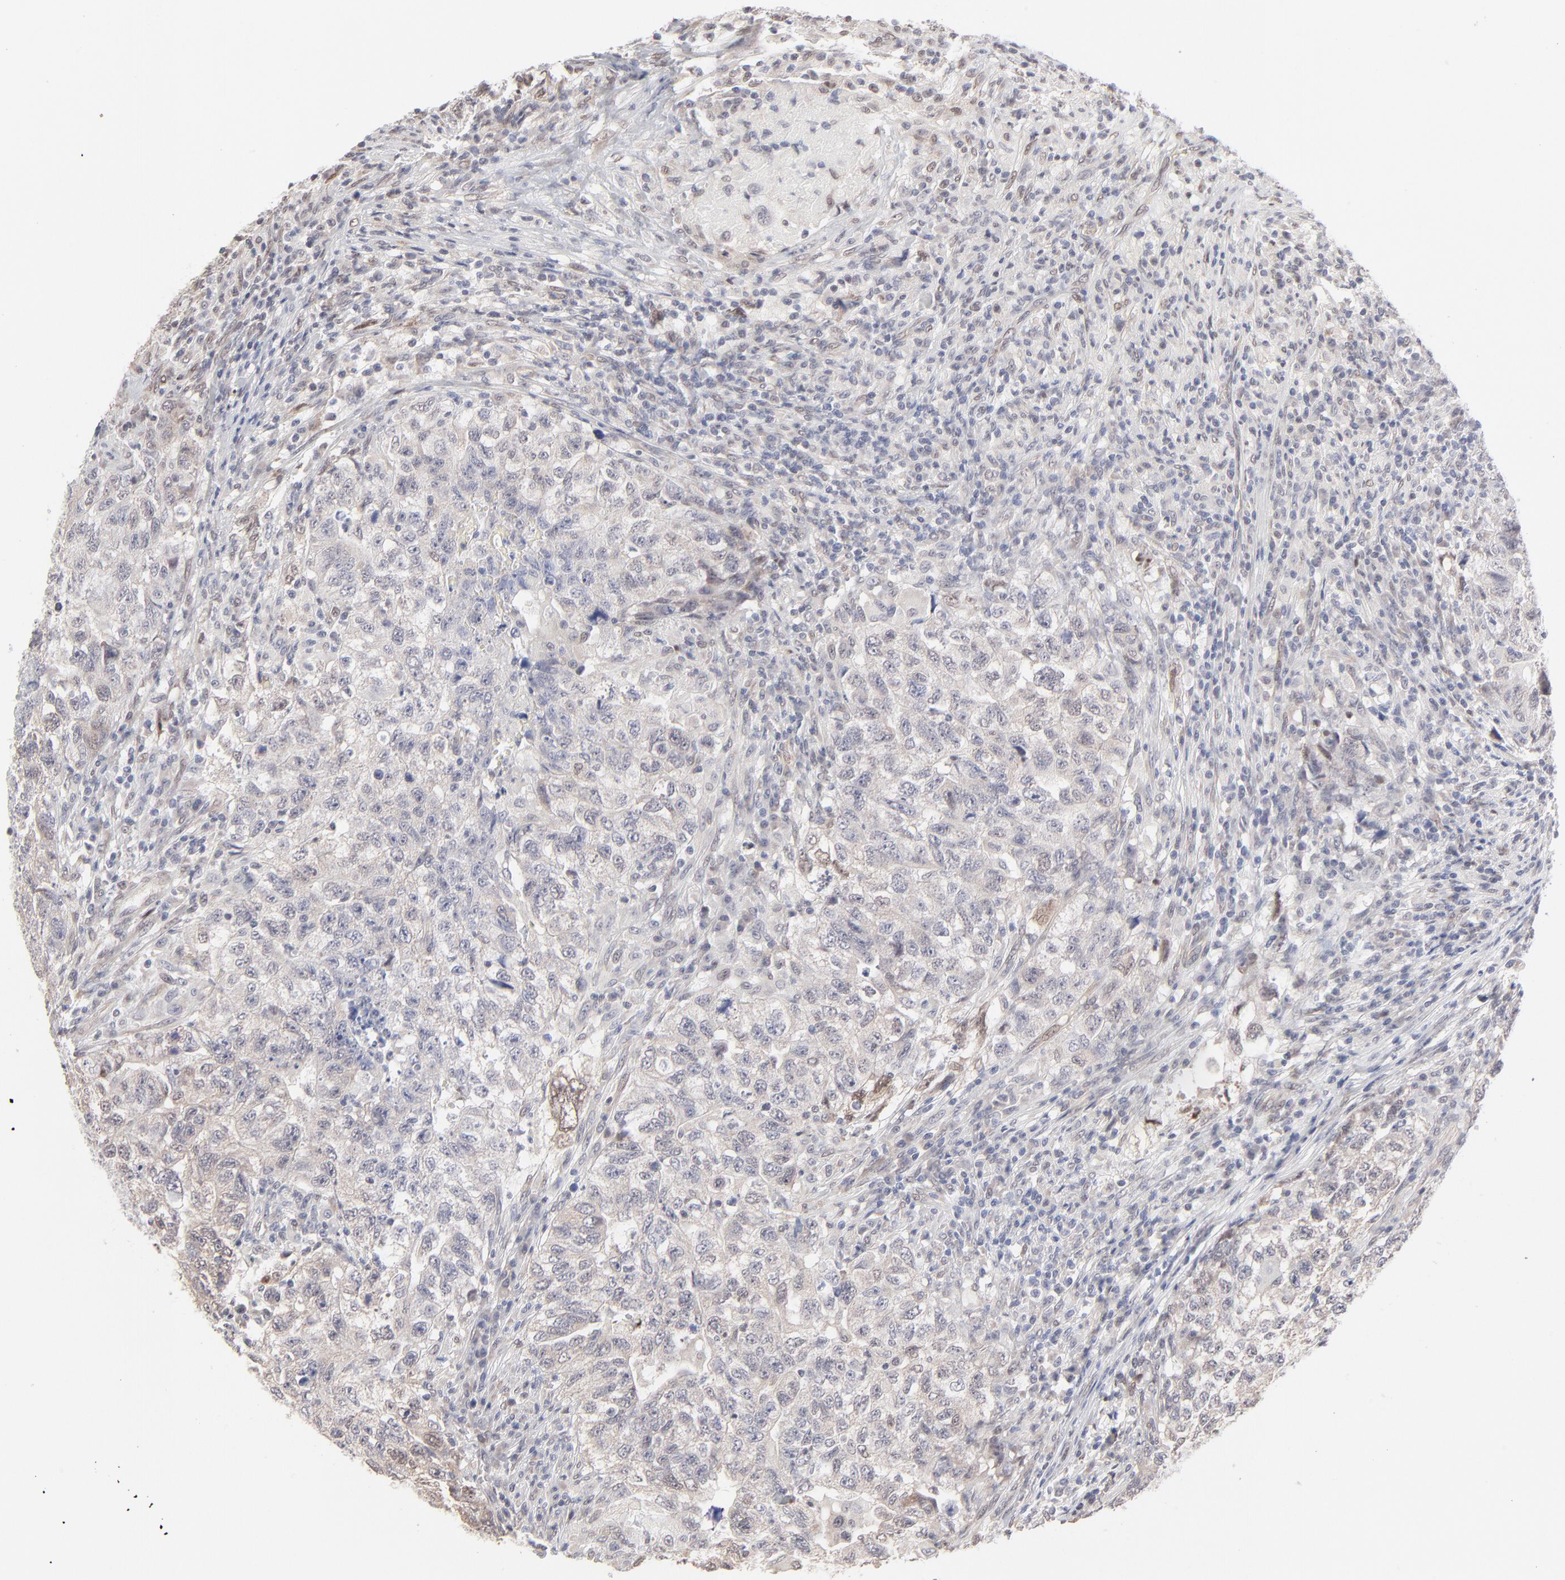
{"staining": {"intensity": "moderate", "quantity": "25%-75%", "location": "cytoplasmic/membranous,nuclear"}, "tissue": "testis cancer", "cell_type": "Tumor cells", "image_type": "cancer", "snomed": [{"axis": "morphology", "description": "Carcinoma, Embryonal, NOS"}, {"axis": "topography", "description": "Testis"}], "caption": "Immunohistochemistry (IHC) (DAB (3,3'-diaminobenzidine)) staining of human testis cancer (embryonal carcinoma) demonstrates moderate cytoplasmic/membranous and nuclear protein positivity in approximately 25%-75% of tumor cells. (DAB = brown stain, brightfield microscopy at high magnification).", "gene": "RBM3", "patient": {"sex": "male", "age": 21}}